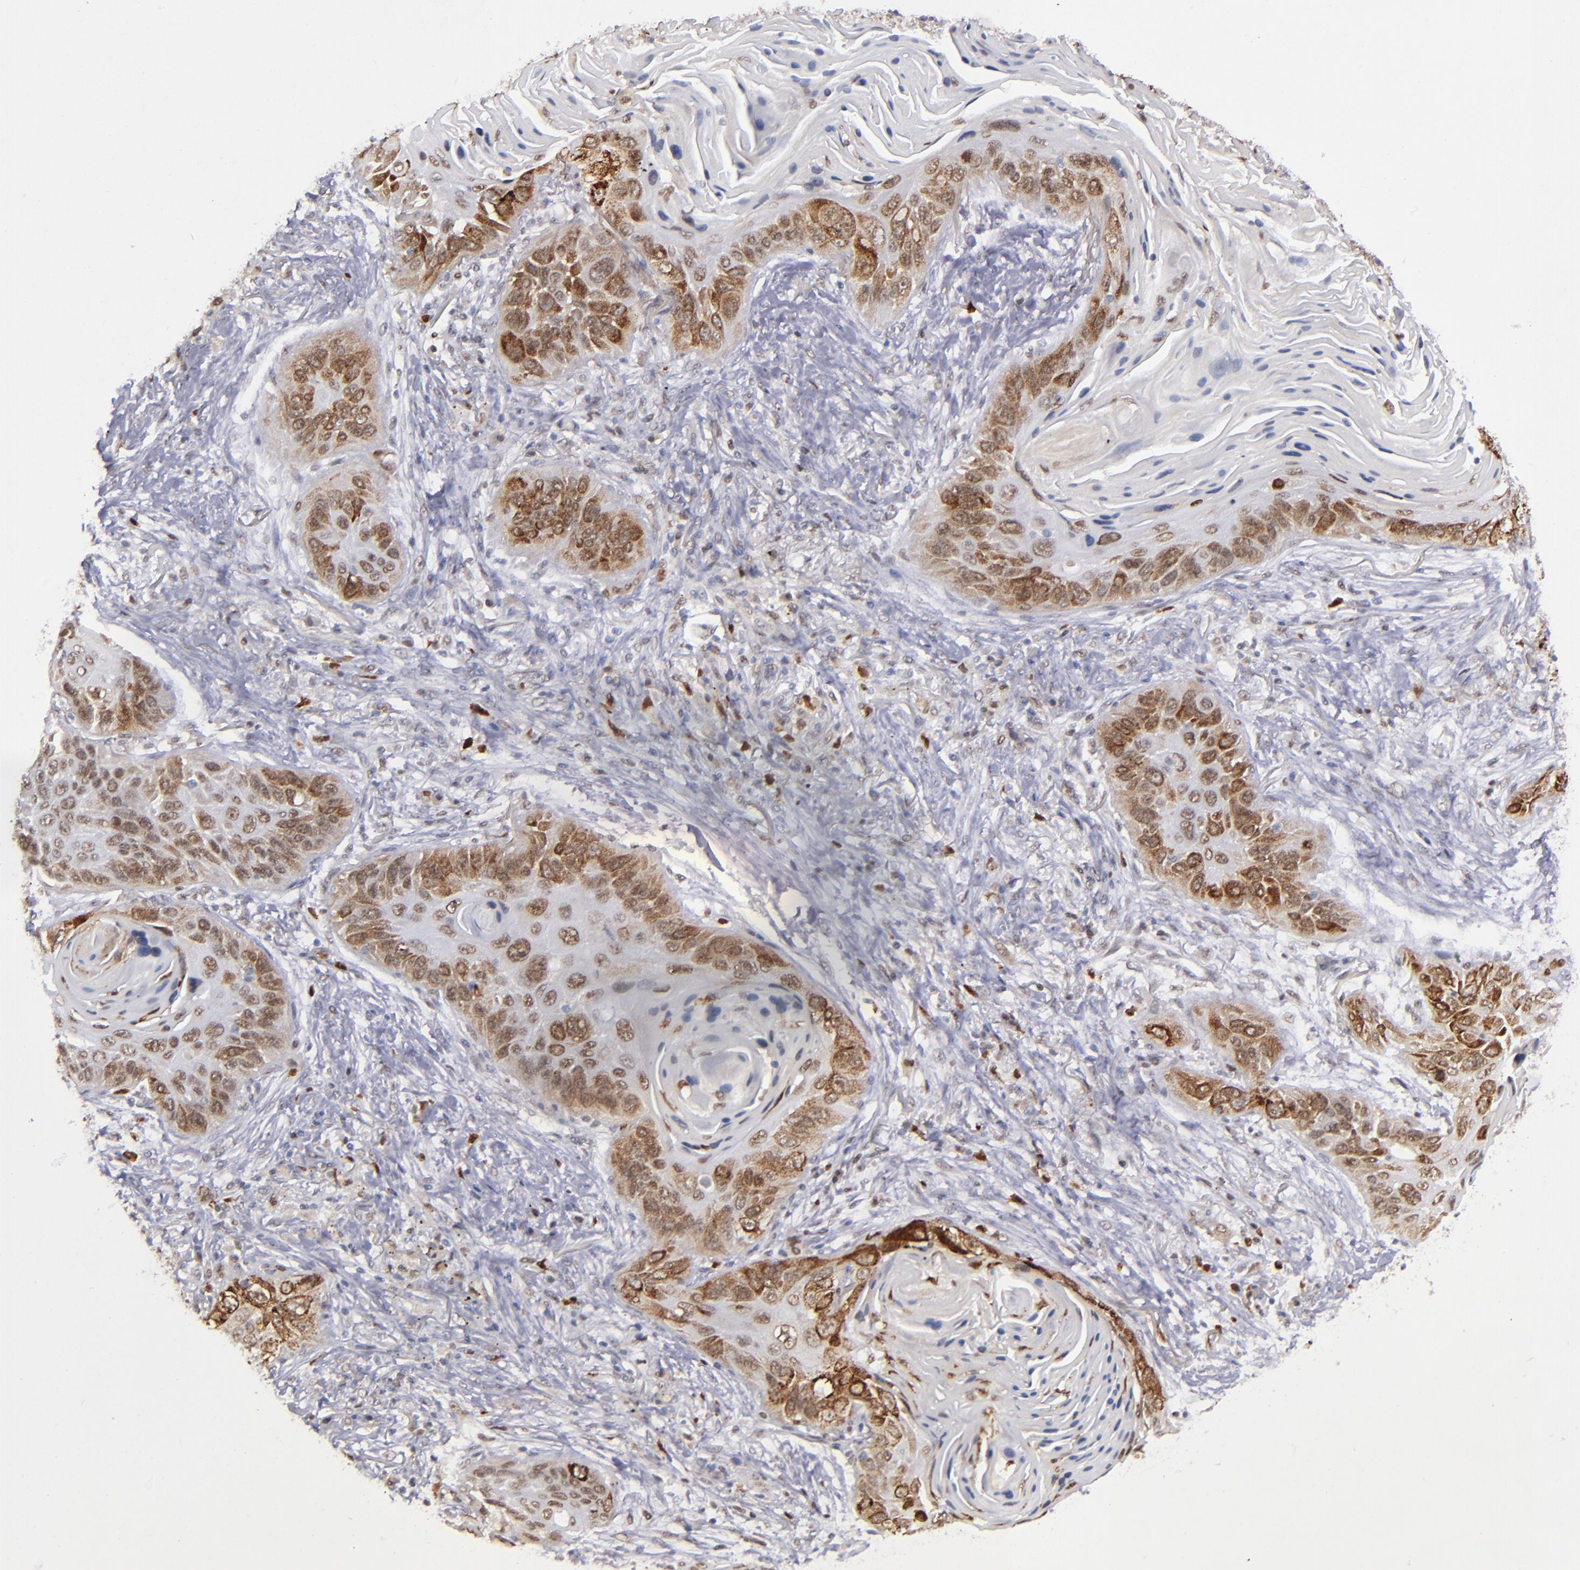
{"staining": {"intensity": "strong", "quantity": ">75%", "location": "nuclear"}, "tissue": "lung cancer", "cell_type": "Tumor cells", "image_type": "cancer", "snomed": [{"axis": "morphology", "description": "Squamous cell carcinoma, NOS"}, {"axis": "topography", "description": "Lung"}], "caption": "The micrograph reveals staining of lung cancer (squamous cell carcinoma), revealing strong nuclear protein positivity (brown color) within tumor cells.", "gene": "RREB1", "patient": {"sex": "female", "age": 67}}